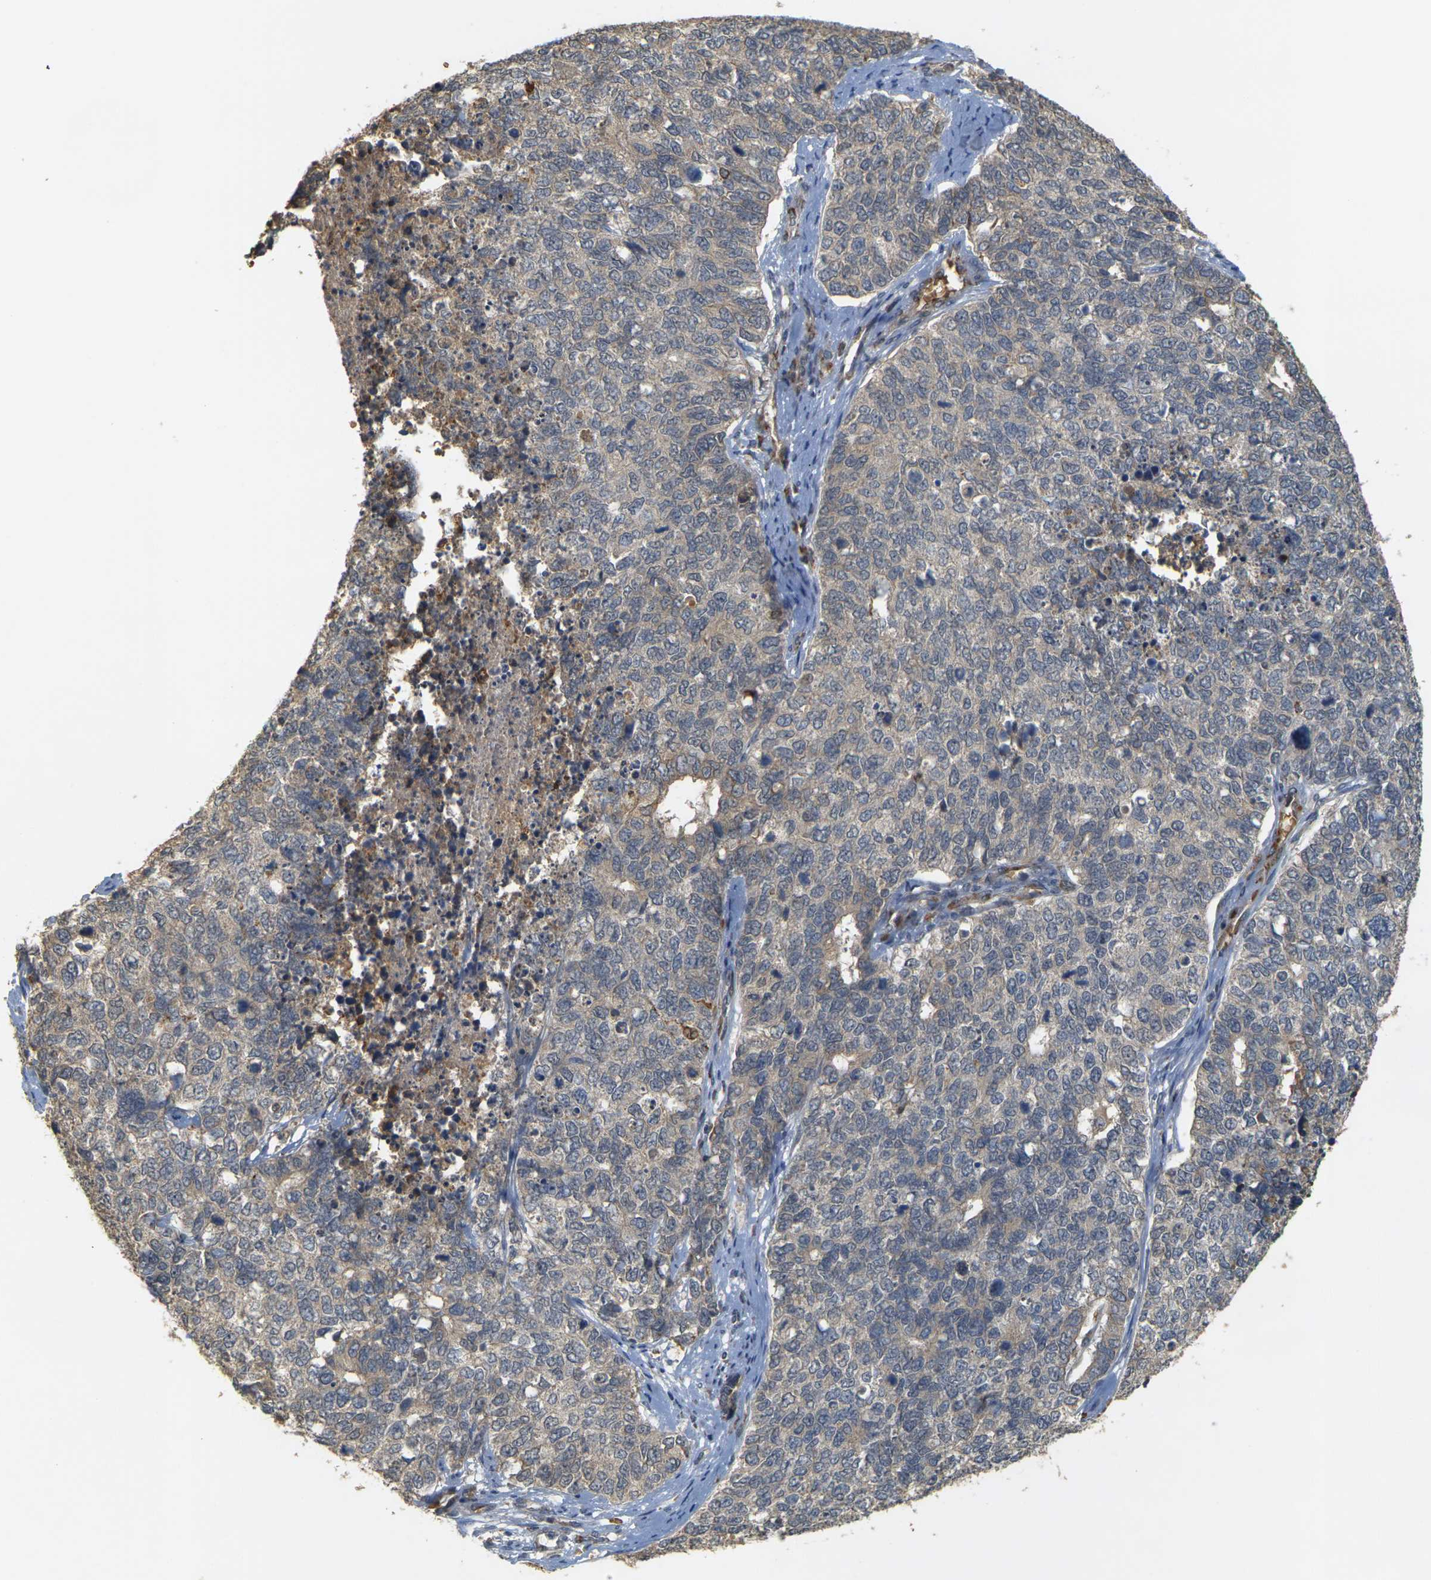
{"staining": {"intensity": "weak", "quantity": "25%-75%", "location": "cytoplasmic/membranous"}, "tissue": "cervical cancer", "cell_type": "Tumor cells", "image_type": "cancer", "snomed": [{"axis": "morphology", "description": "Squamous cell carcinoma, NOS"}, {"axis": "topography", "description": "Cervix"}], "caption": "This is an image of immunohistochemistry staining of cervical cancer, which shows weak expression in the cytoplasmic/membranous of tumor cells.", "gene": "MEGF9", "patient": {"sex": "female", "age": 63}}